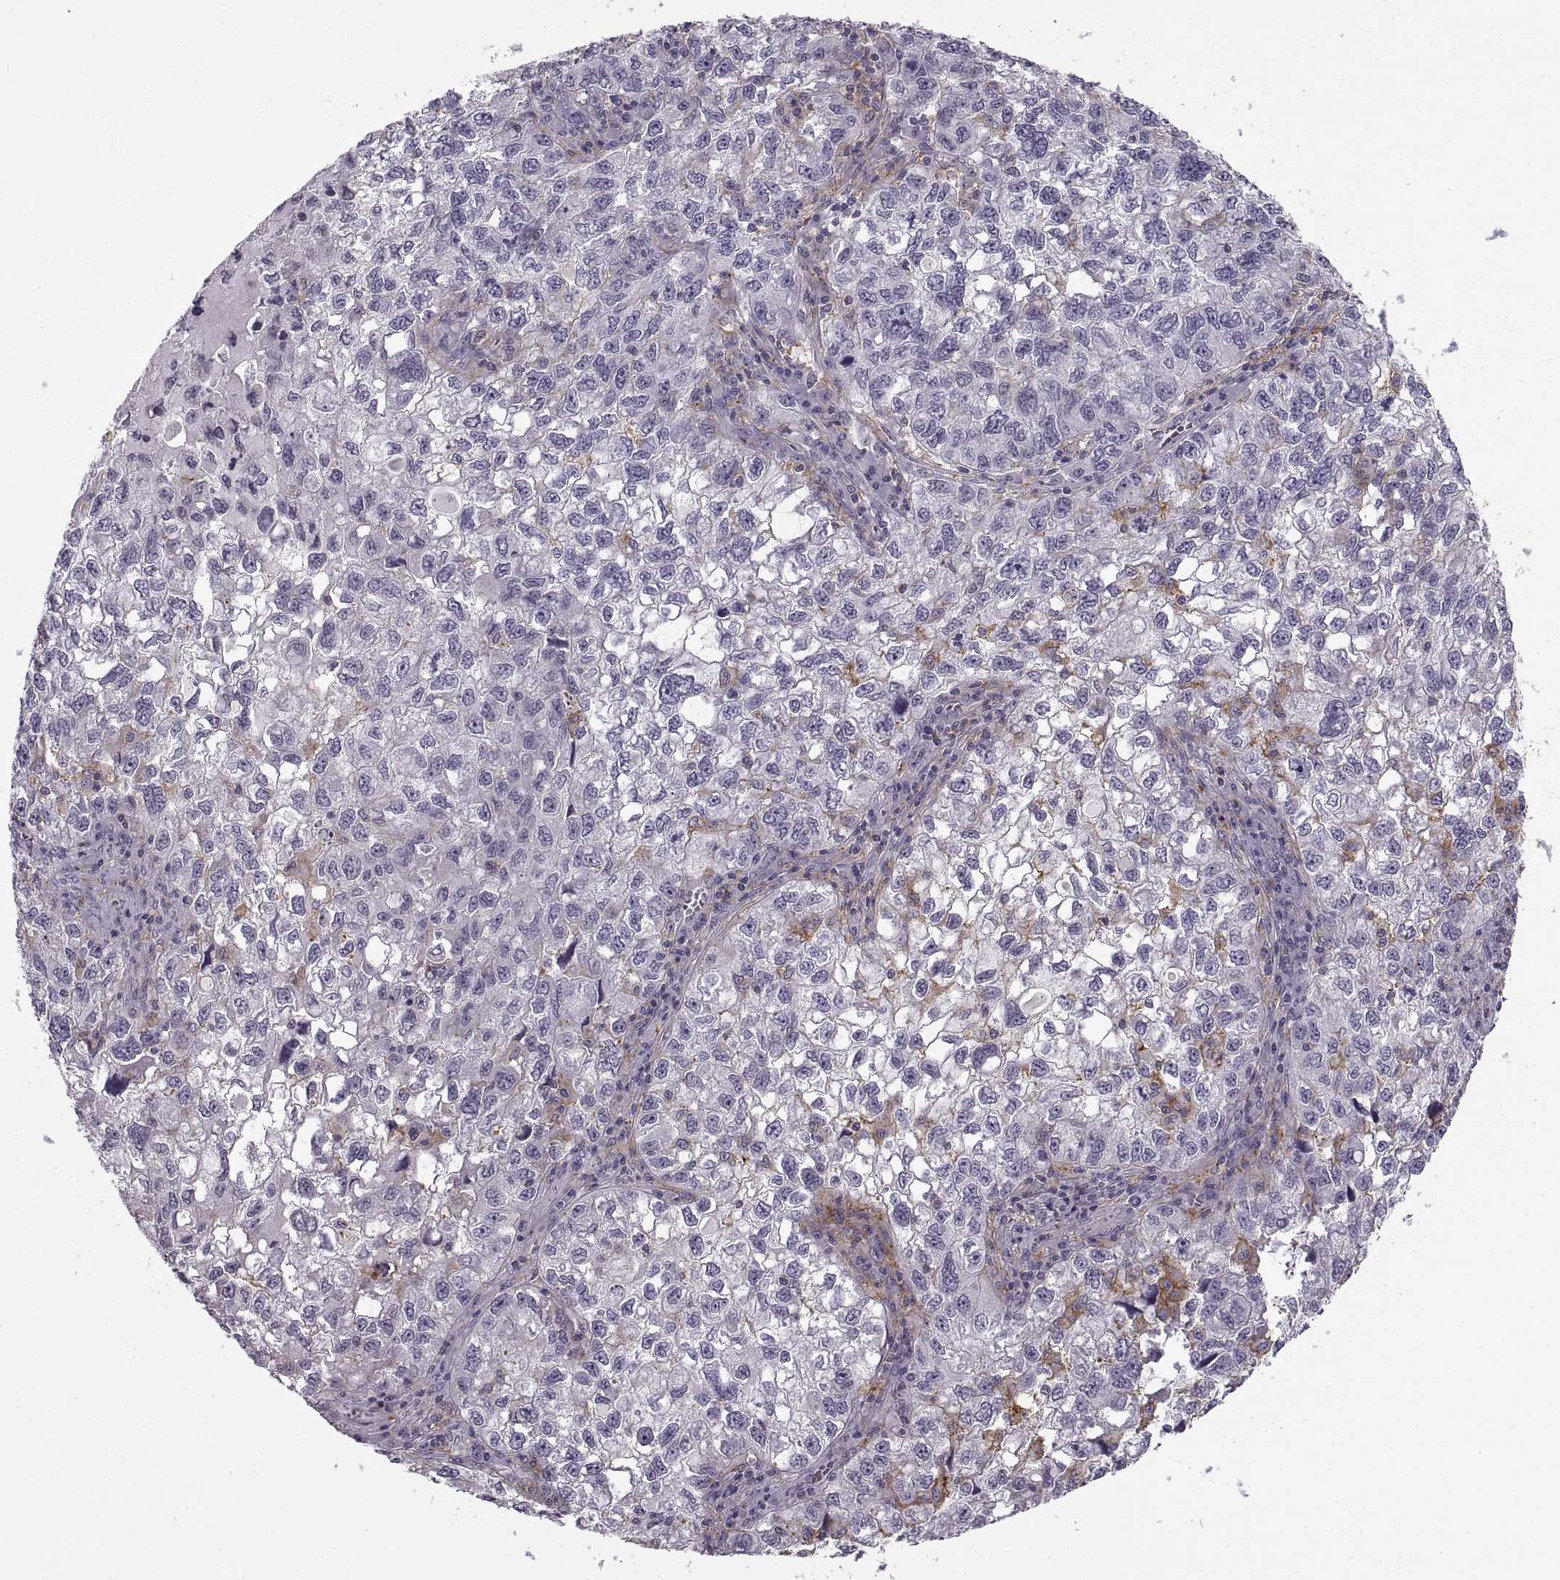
{"staining": {"intensity": "negative", "quantity": "none", "location": "none"}, "tissue": "cervical cancer", "cell_type": "Tumor cells", "image_type": "cancer", "snomed": [{"axis": "morphology", "description": "Squamous cell carcinoma, NOS"}, {"axis": "topography", "description": "Cervix"}], "caption": "Protein analysis of squamous cell carcinoma (cervical) demonstrates no significant expression in tumor cells.", "gene": "RALB", "patient": {"sex": "female", "age": 55}}